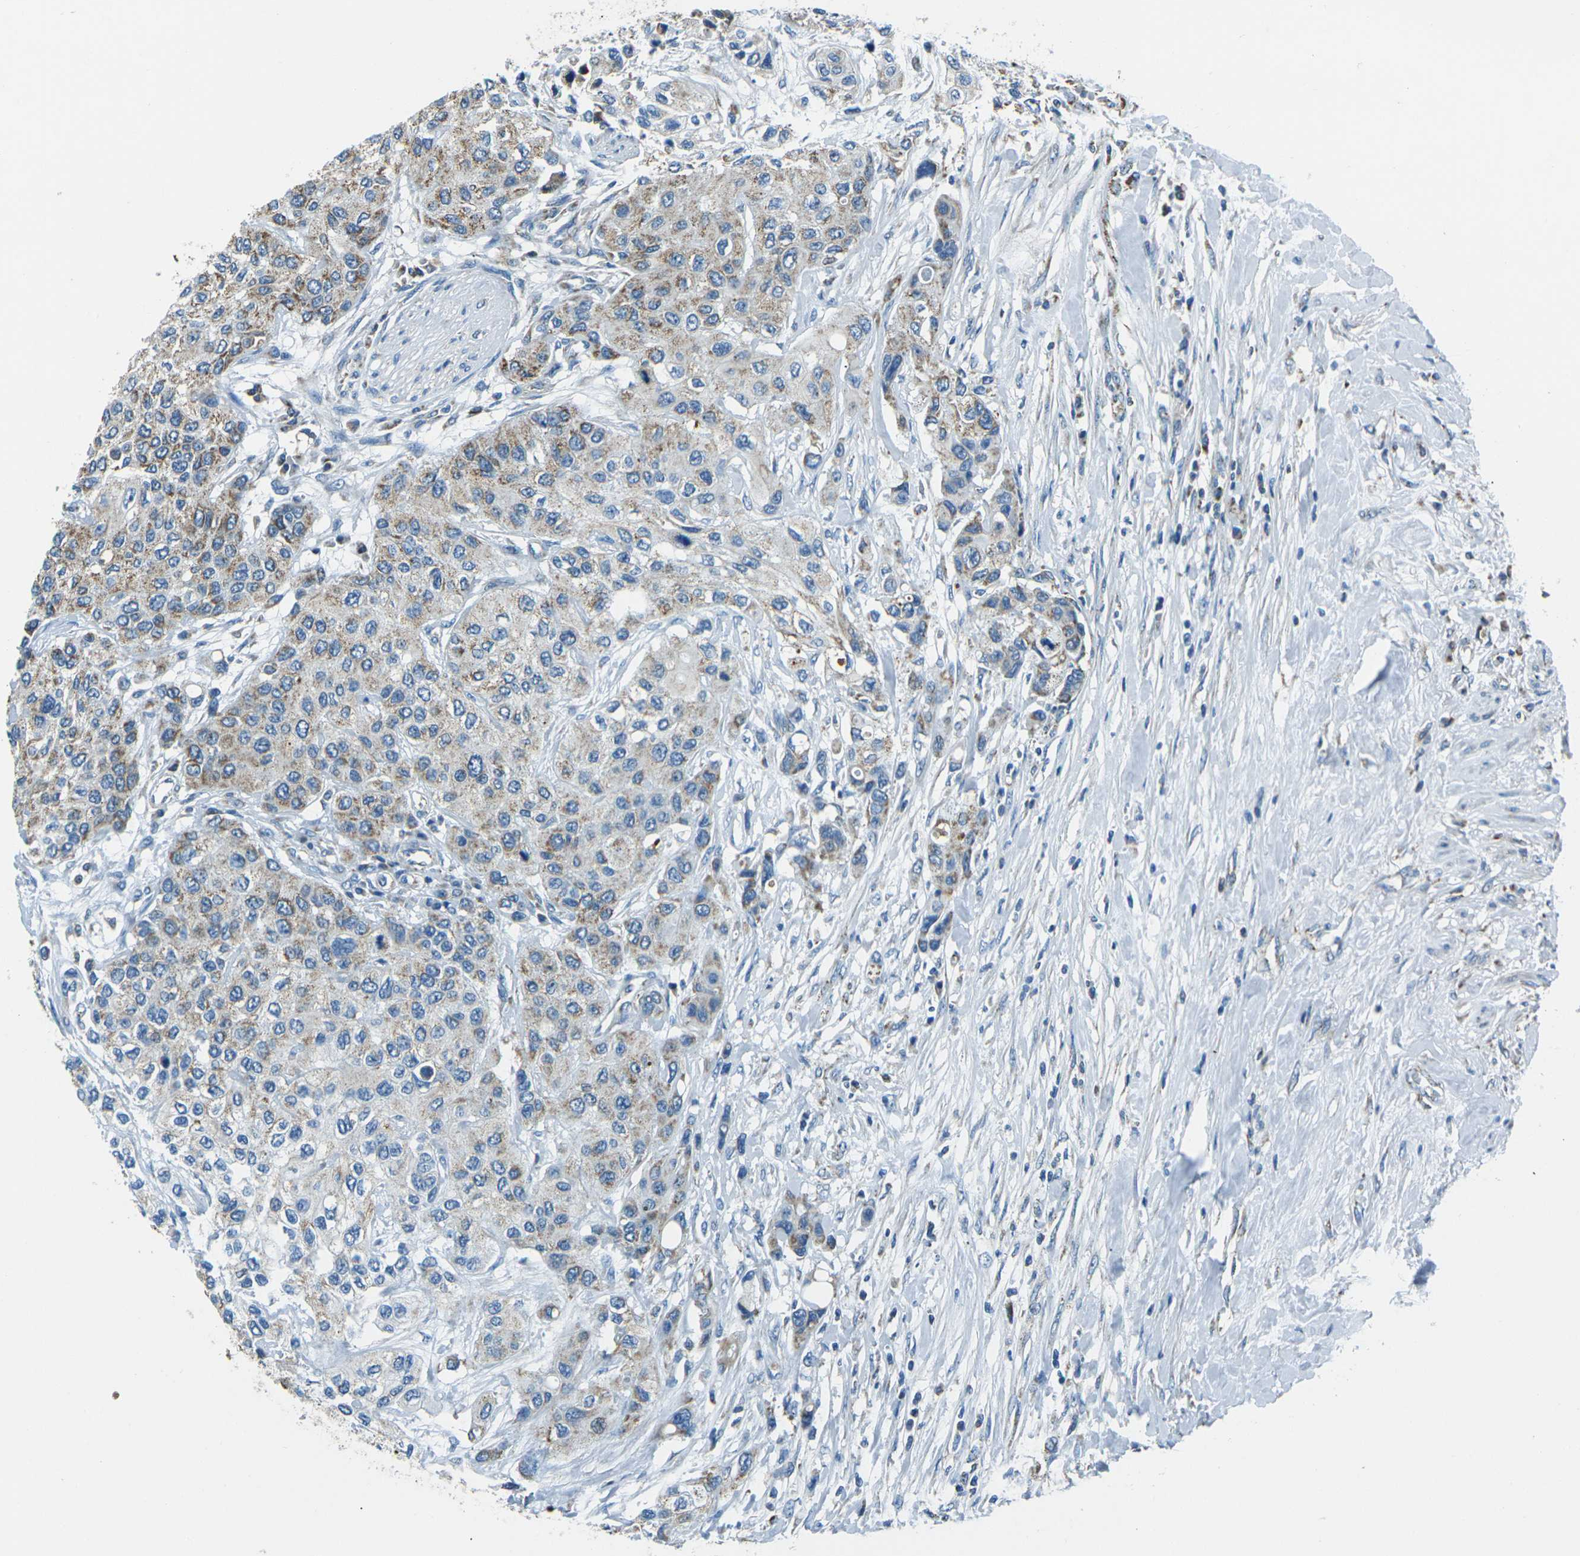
{"staining": {"intensity": "weak", "quantity": ">75%", "location": "cytoplasmic/membranous"}, "tissue": "urothelial cancer", "cell_type": "Tumor cells", "image_type": "cancer", "snomed": [{"axis": "morphology", "description": "Urothelial carcinoma, High grade"}, {"axis": "topography", "description": "Urinary bladder"}], "caption": "Immunohistochemical staining of high-grade urothelial carcinoma reveals low levels of weak cytoplasmic/membranous expression in approximately >75% of tumor cells.", "gene": "IRF3", "patient": {"sex": "female", "age": 56}}